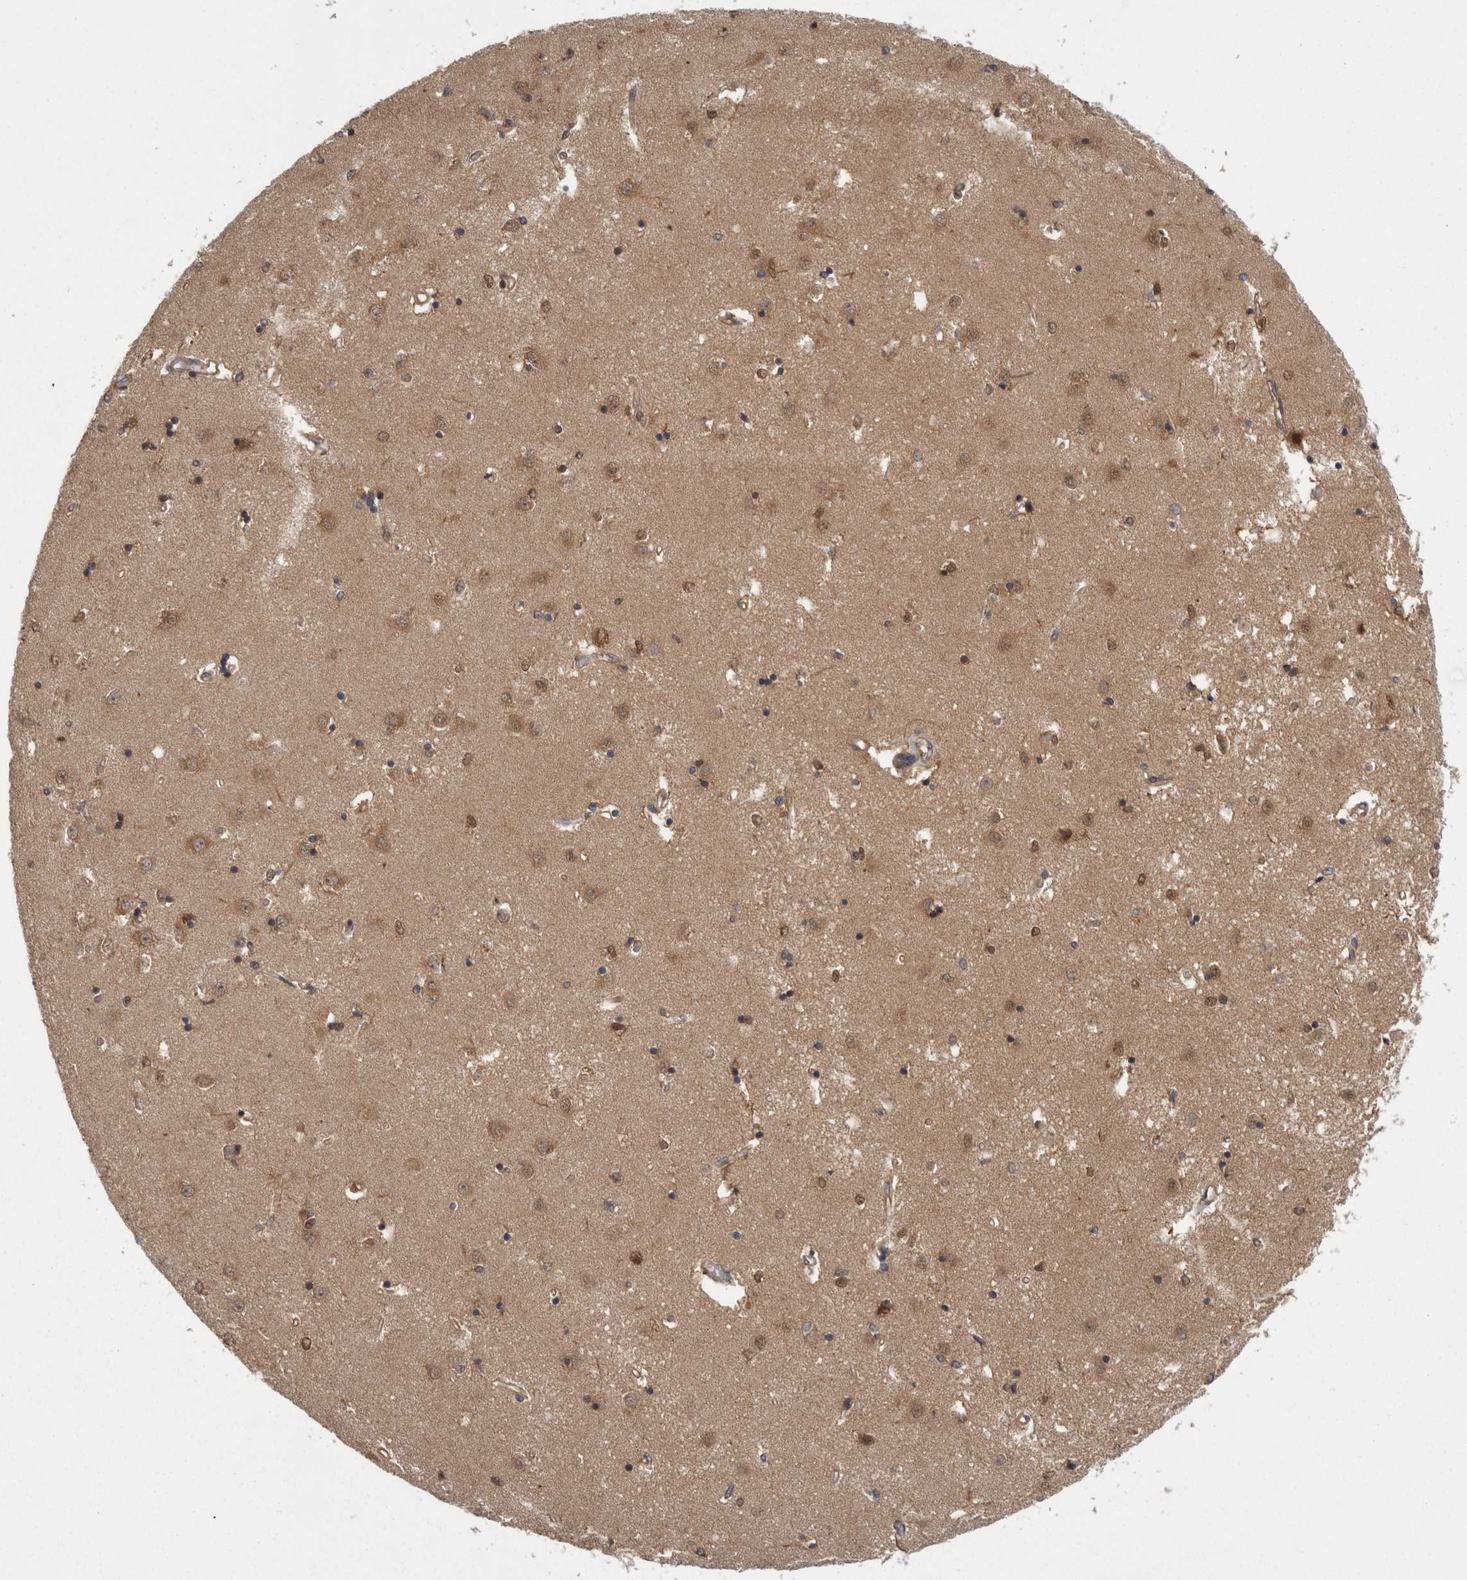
{"staining": {"intensity": "moderate", "quantity": ">75%", "location": "cytoplasmic/membranous"}, "tissue": "caudate", "cell_type": "Glial cells", "image_type": "normal", "snomed": [{"axis": "morphology", "description": "Normal tissue, NOS"}, {"axis": "topography", "description": "Lateral ventricle wall"}], "caption": "Immunohistochemistry (IHC) photomicrograph of unremarkable human caudate stained for a protein (brown), which demonstrates medium levels of moderate cytoplasmic/membranous expression in approximately >75% of glial cells.", "gene": "SMCR8", "patient": {"sex": "male", "age": 45}}